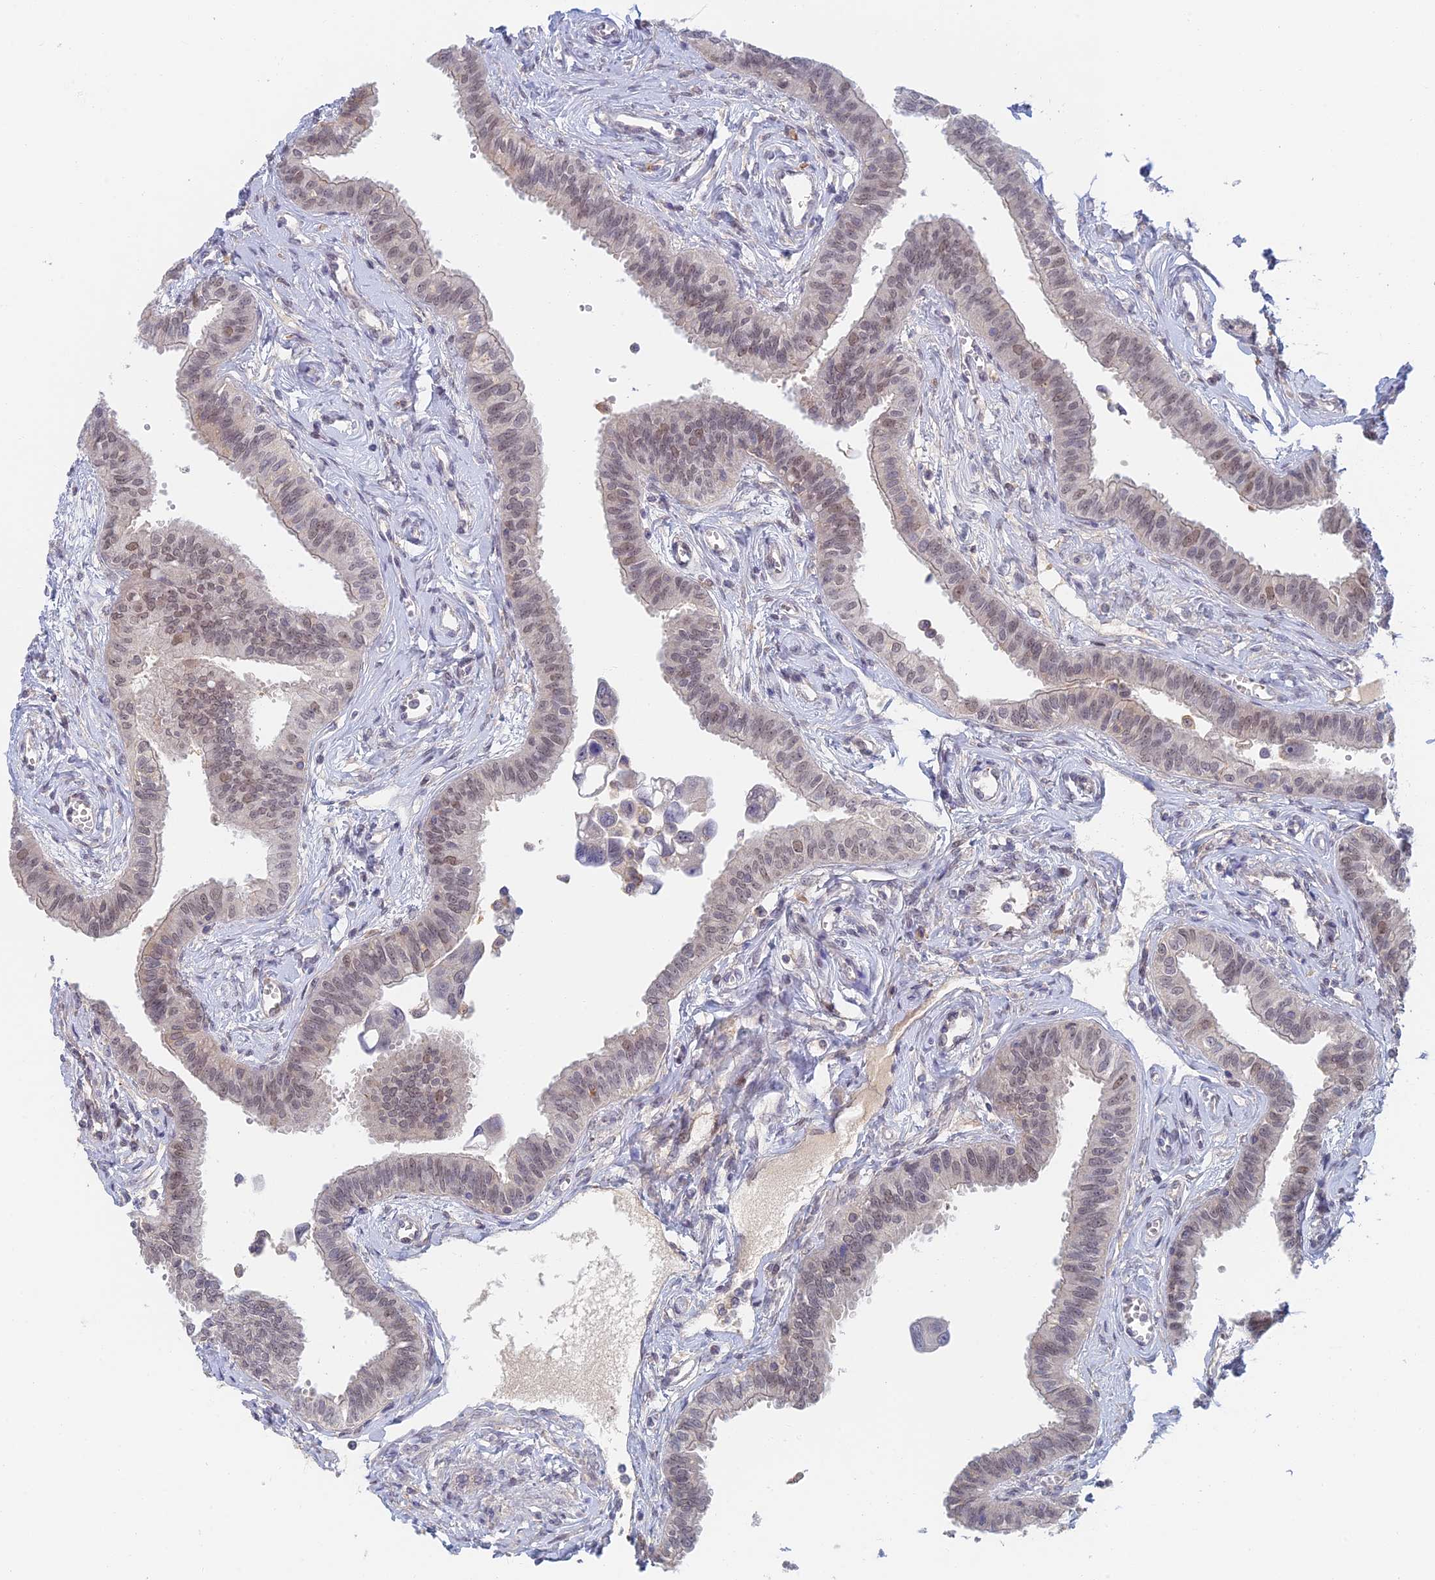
{"staining": {"intensity": "moderate", "quantity": ">75%", "location": "nuclear"}, "tissue": "fallopian tube", "cell_type": "Glandular cells", "image_type": "normal", "snomed": [{"axis": "morphology", "description": "Normal tissue, NOS"}, {"axis": "morphology", "description": "Carcinoma, NOS"}, {"axis": "topography", "description": "Fallopian tube"}, {"axis": "topography", "description": "Ovary"}], "caption": "Immunohistochemistry (DAB (3,3'-diaminobenzidine)) staining of benign fallopian tube displays moderate nuclear protein staining in about >75% of glandular cells. (brown staining indicates protein expression, while blue staining denotes nuclei).", "gene": "ZUP1", "patient": {"sex": "female", "age": 59}}